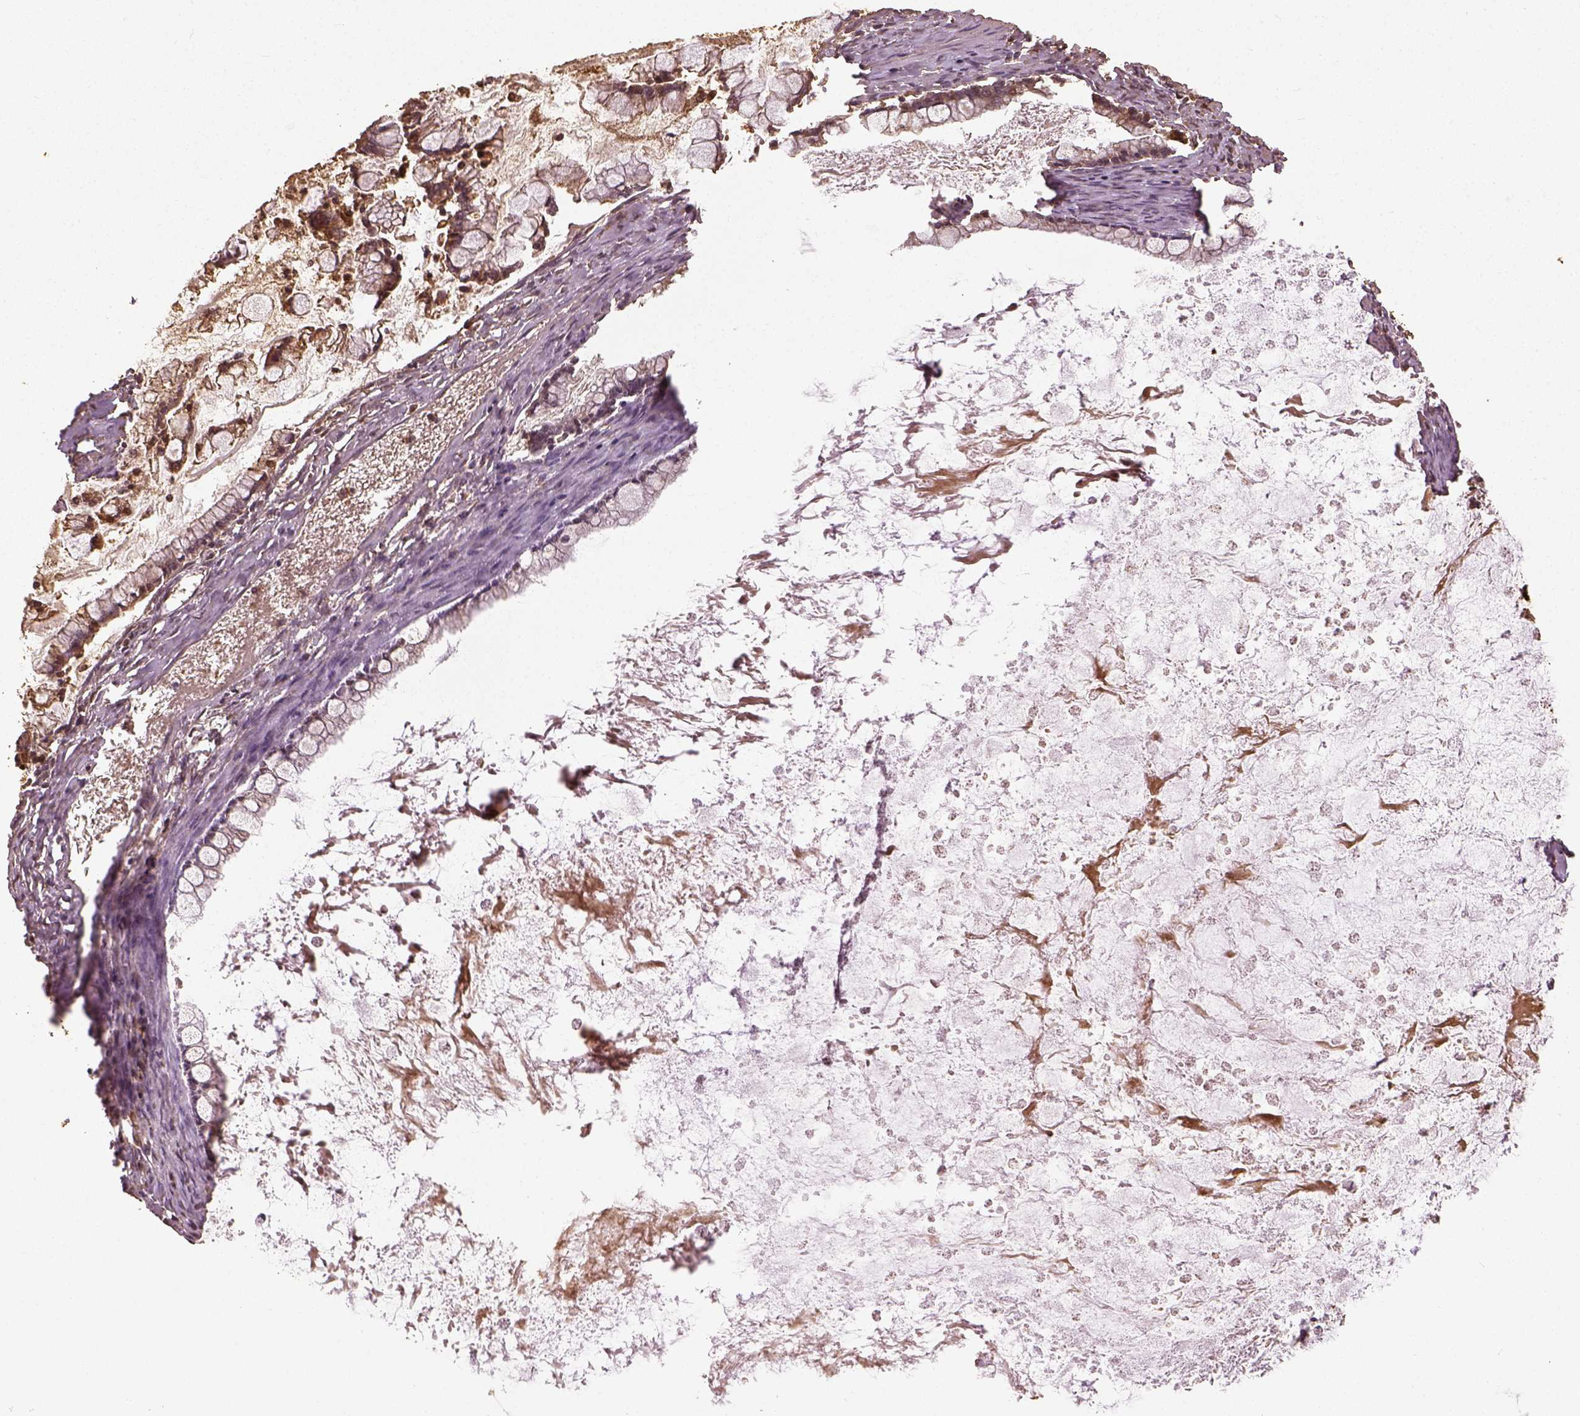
{"staining": {"intensity": "weak", "quantity": "25%-75%", "location": "cytoplasmic/membranous"}, "tissue": "ovarian cancer", "cell_type": "Tumor cells", "image_type": "cancer", "snomed": [{"axis": "morphology", "description": "Cystadenocarcinoma, mucinous, NOS"}, {"axis": "topography", "description": "Ovary"}], "caption": "Immunohistochemical staining of human mucinous cystadenocarcinoma (ovarian) demonstrates weak cytoplasmic/membranous protein staining in about 25%-75% of tumor cells.", "gene": "VEGFA", "patient": {"sex": "female", "age": 67}}